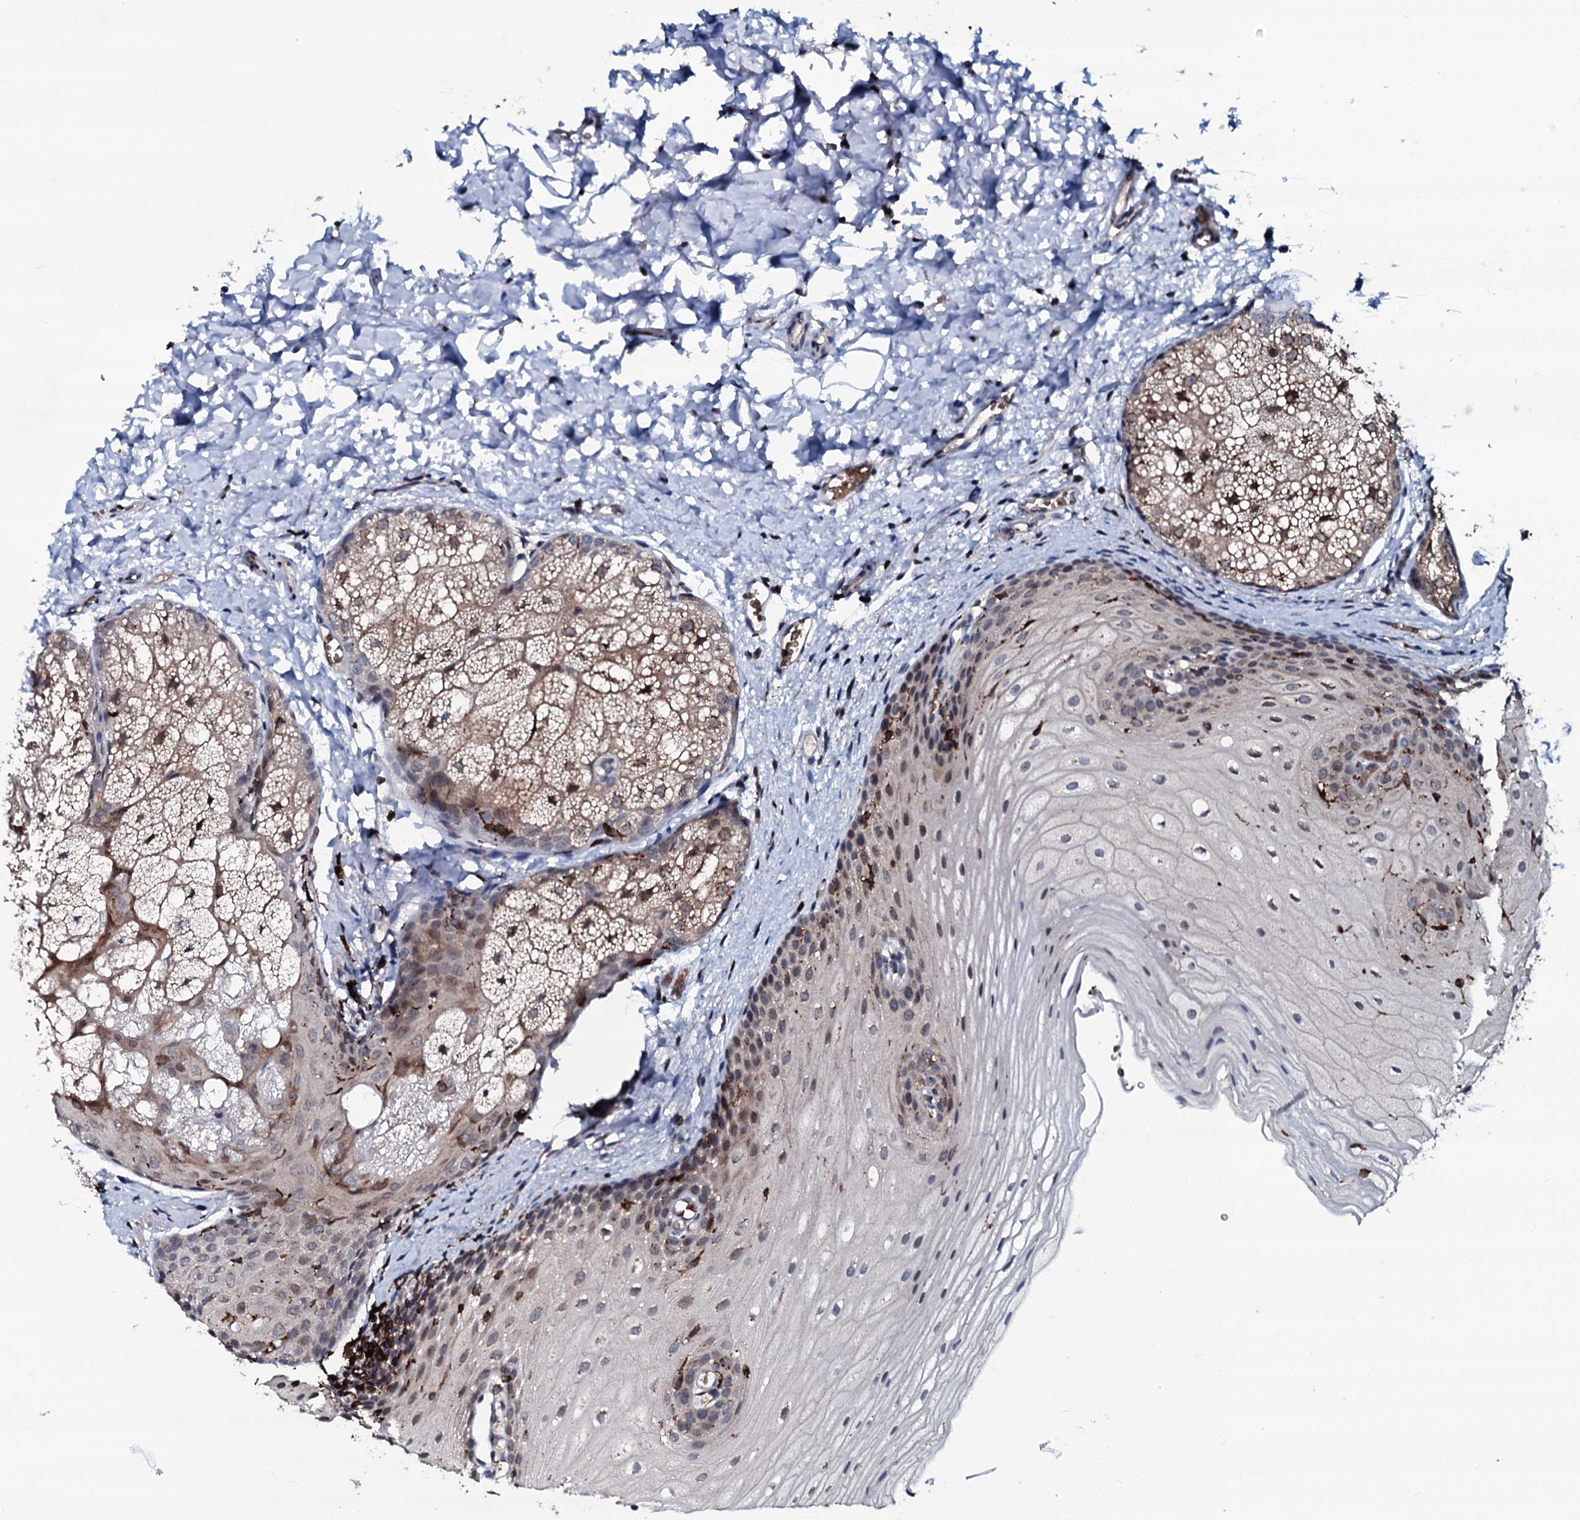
{"staining": {"intensity": "weak", "quantity": "25%-75%", "location": "cytoplasmic/membranous,nuclear"}, "tissue": "oral mucosa", "cell_type": "Squamous epithelial cells", "image_type": "normal", "snomed": [{"axis": "morphology", "description": "Normal tissue, NOS"}, {"axis": "topography", "description": "Oral tissue"}], "caption": "Immunohistochemistry (IHC) (DAB (3,3'-diaminobenzidine)) staining of normal oral mucosa shows weak cytoplasmic/membranous,nuclear protein expression in approximately 25%-75% of squamous epithelial cells. (DAB (3,3'-diaminobenzidine) IHC with brightfield microscopy, high magnification).", "gene": "OGFOD2", "patient": {"sex": "female", "age": 70}}